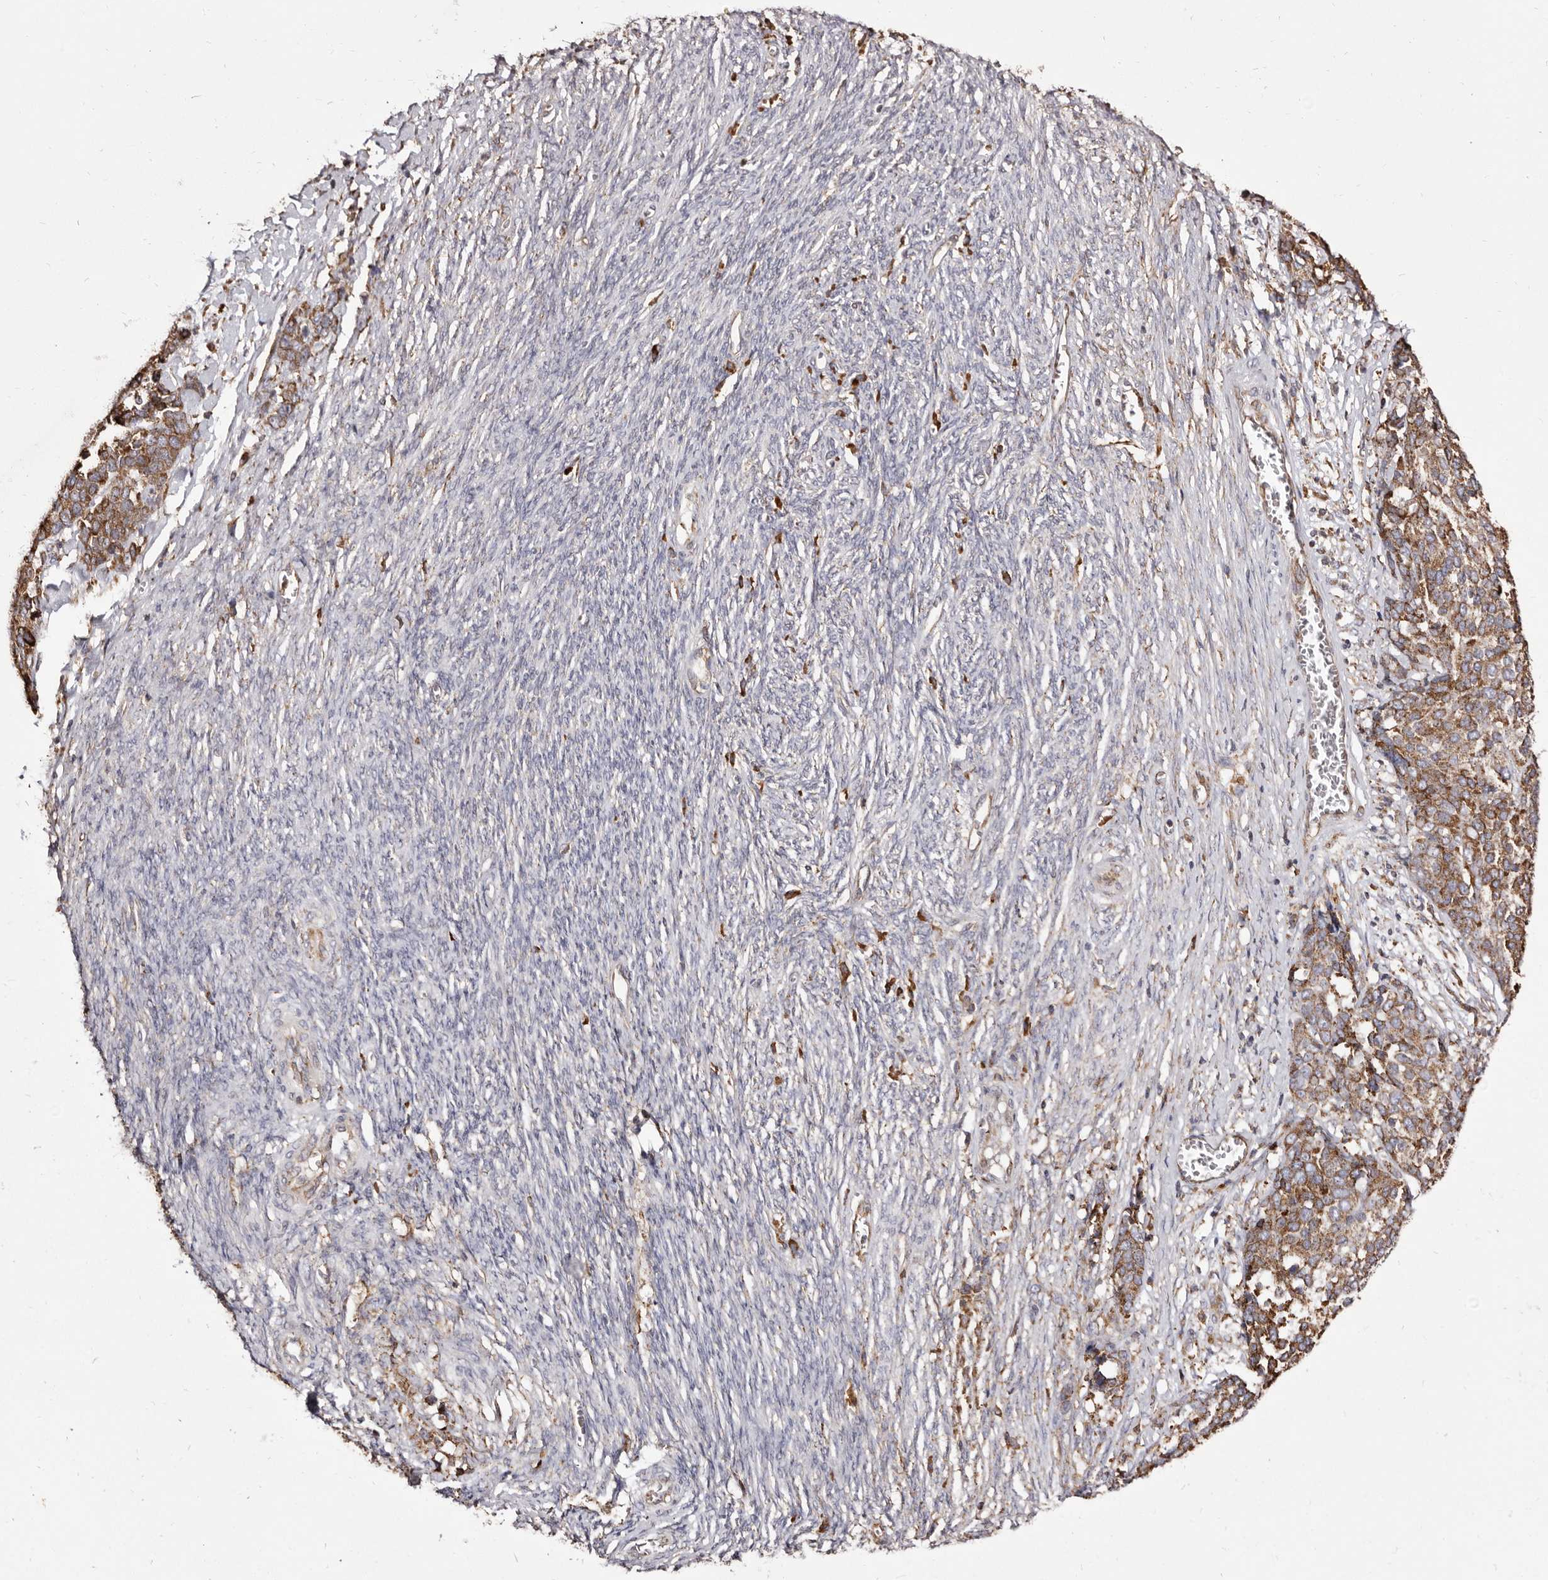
{"staining": {"intensity": "moderate", "quantity": ">75%", "location": "cytoplasmic/membranous"}, "tissue": "ovarian cancer", "cell_type": "Tumor cells", "image_type": "cancer", "snomed": [{"axis": "morphology", "description": "Cystadenocarcinoma, serous, NOS"}, {"axis": "topography", "description": "Ovary"}], "caption": "Ovarian cancer (serous cystadenocarcinoma) tissue exhibits moderate cytoplasmic/membranous expression in about >75% of tumor cells", "gene": "ACBD6", "patient": {"sex": "female", "age": 44}}